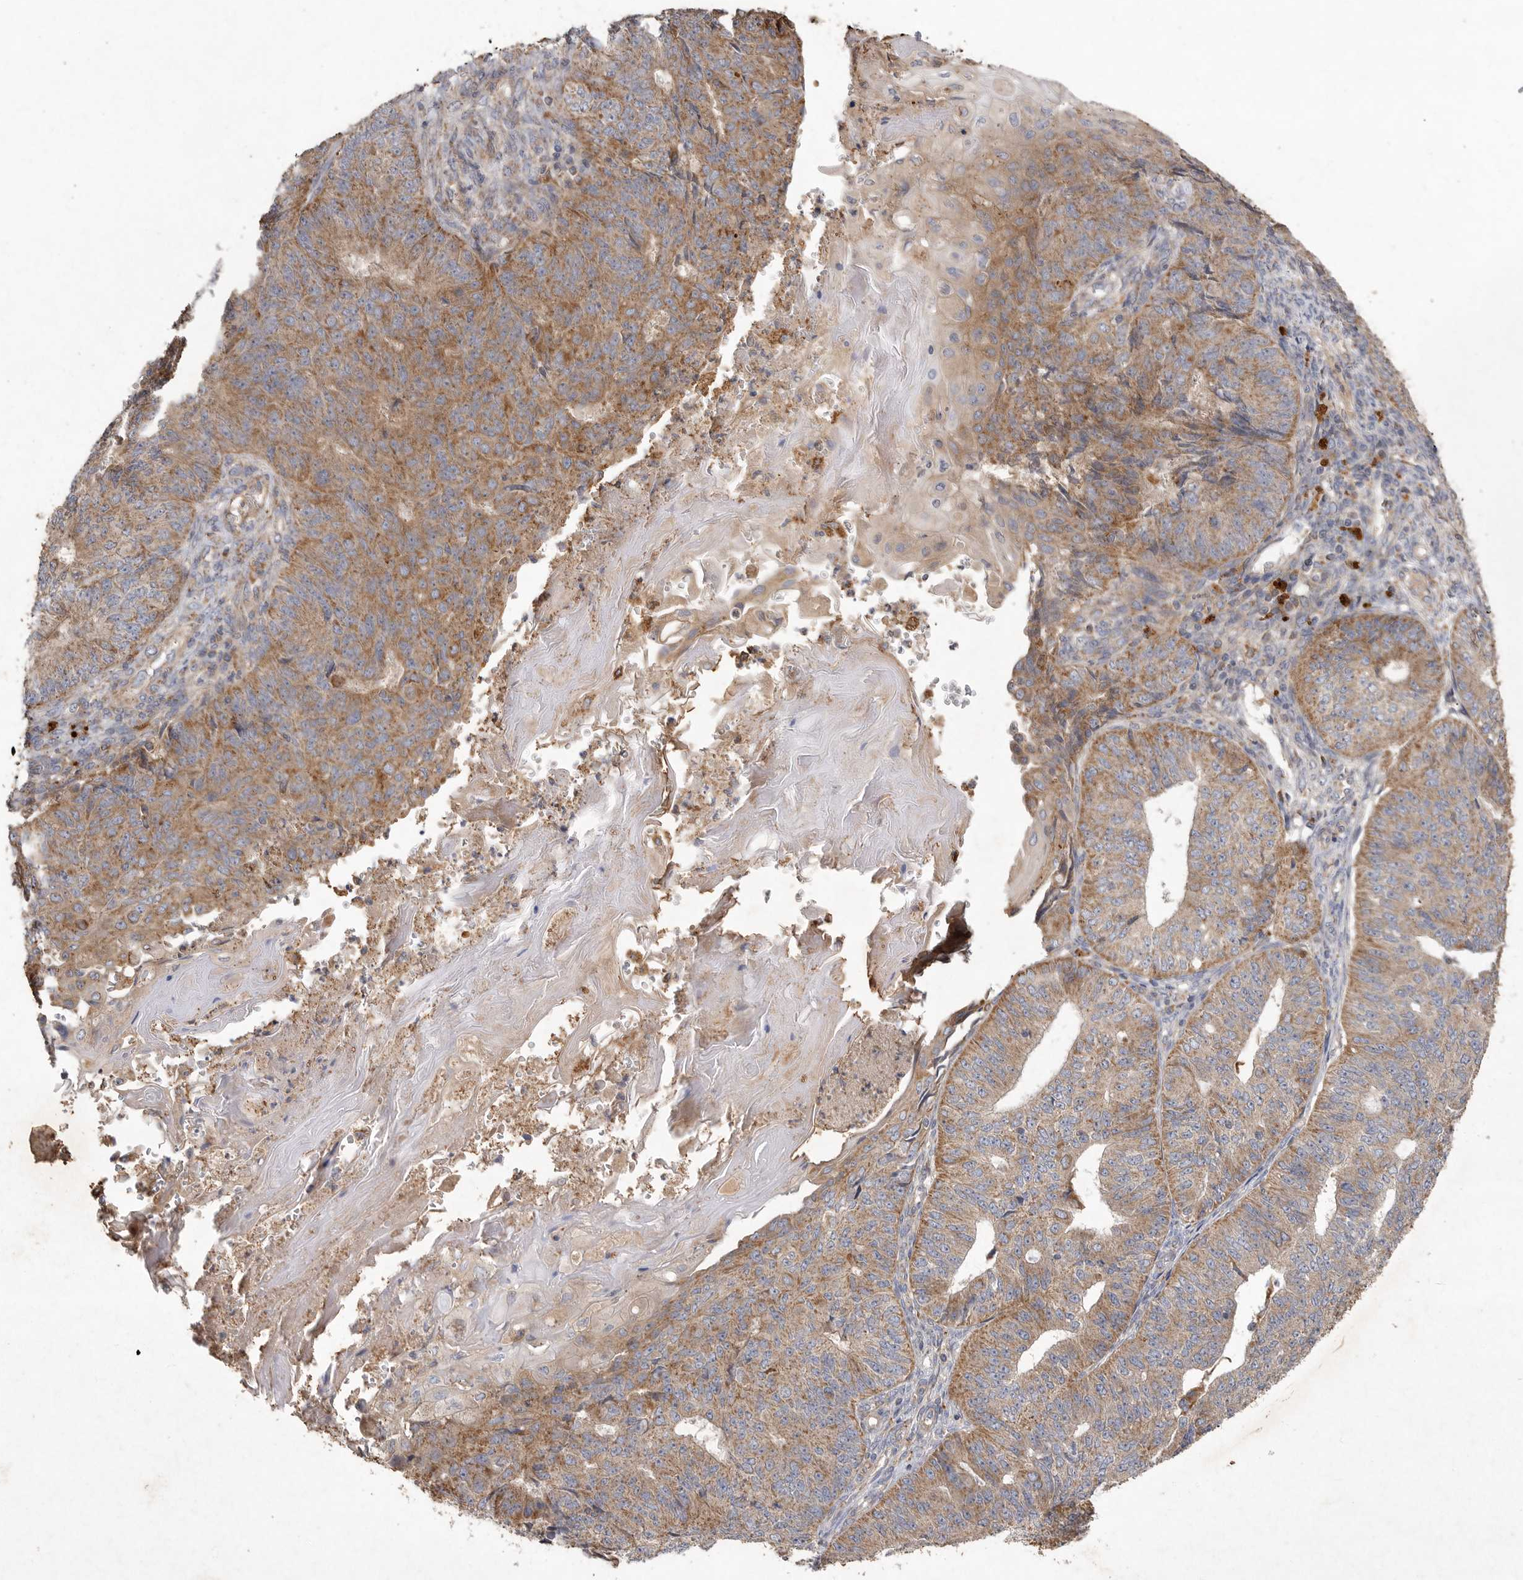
{"staining": {"intensity": "moderate", "quantity": ">75%", "location": "cytoplasmic/membranous"}, "tissue": "endometrial cancer", "cell_type": "Tumor cells", "image_type": "cancer", "snomed": [{"axis": "morphology", "description": "Adenocarcinoma, NOS"}, {"axis": "topography", "description": "Endometrium"}], "caption": "Adenocarcinoma (endometrial) stained with a protein marker shows moderate staining in tumor cells.", "gene": "MRPL41", "patient": {"sex": "female", "age": 32}}